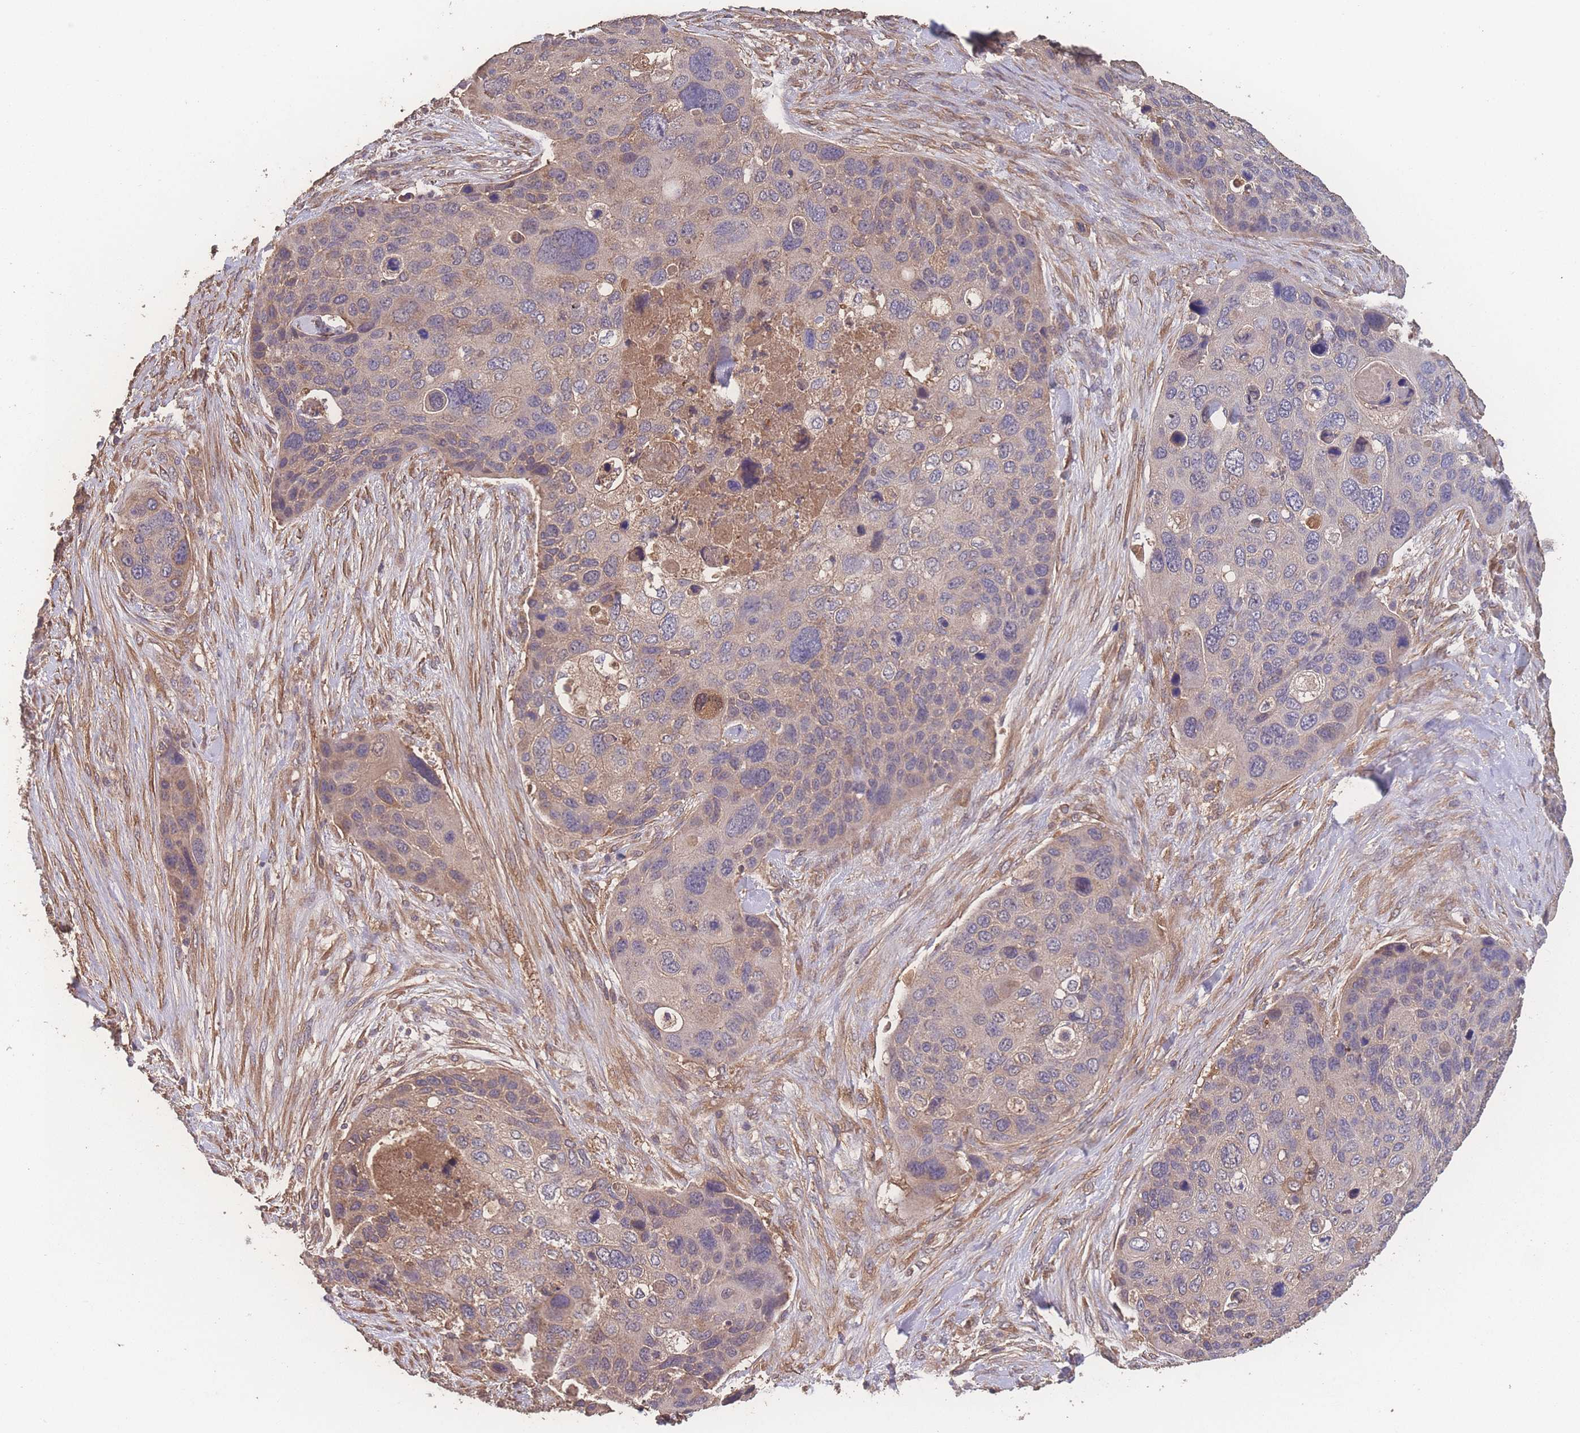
{"staining": {"intensity": "weak", "quantity": "25%-75%", "location": "cytoplasmic/membranous"}, "tissue": "skin cancer", "cell_type": "Tumor cells", "image_type": "cancer", "snomed": [{"axis": "morphology", "description": "Basal cell carcinoma"}, {"axis": "topography", "description": "Skin"}], "caption": "Basal cell carcinoma (skin) stained for a protein displays weak cytoplasmic/membranous positivity in tumor cells. (IHC, brightfield microscopy, high magnification).", "gene": "ATXN10", "patient": {"sex": "female", "age": 74}}